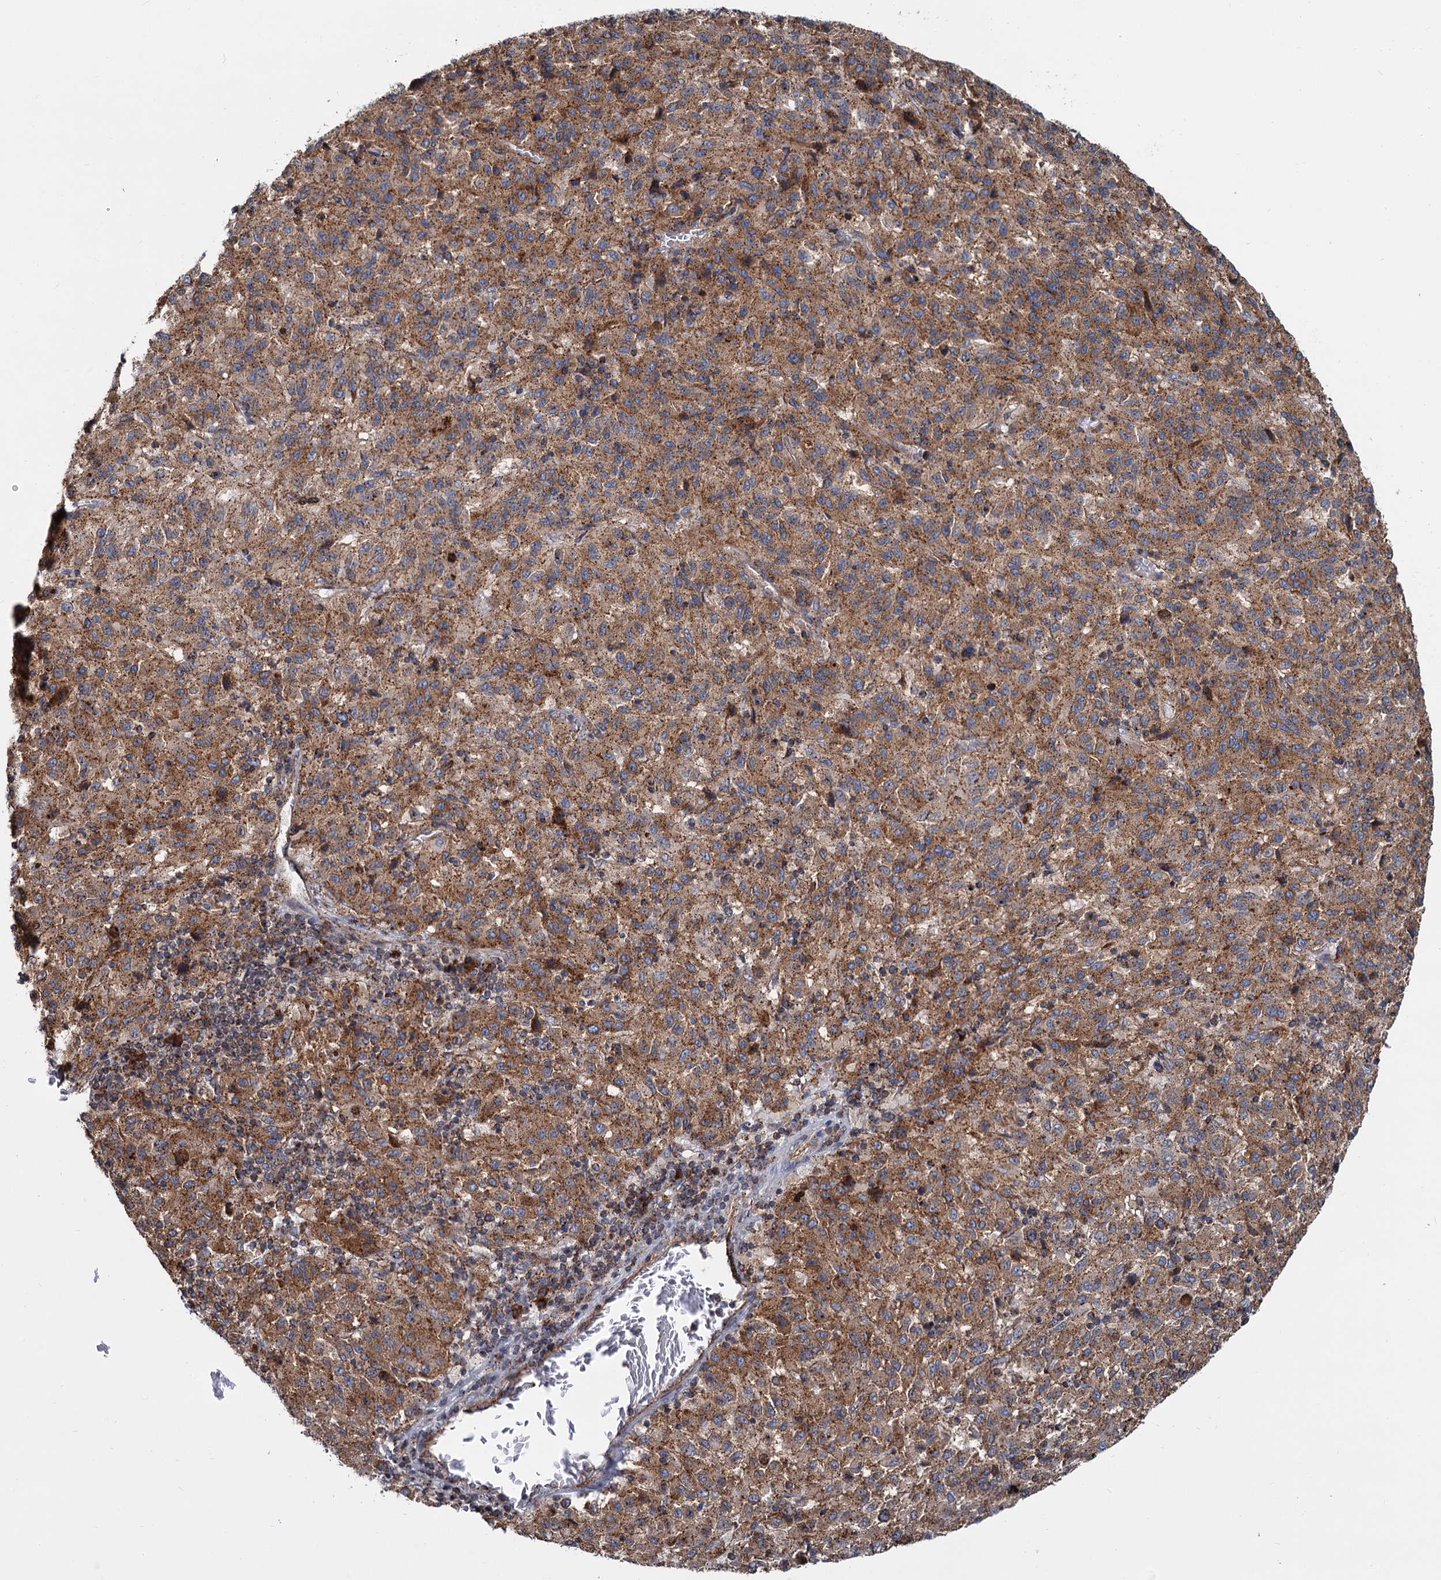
{"staining": {"intensity": "moderate", "quantity": ">75%", "location": "cytoplasmic/membranous"}, "tissue": "melanoma", "cell_type": "Tumor cells", "image_type": "cancer", "snomed": [{"axis": "morphology", "description": "Malignant melanoma, Metastatic site"}, {"axis": "topography", "description": "Lung"}], "caption": "A brown stain labels moderate cytoplasmic/membranous expression of a protein in human malignant melanoma (metastatic site) tumor cells.", "gene": "PSEN1", "patient": {"sex": "male", "age": 64}}